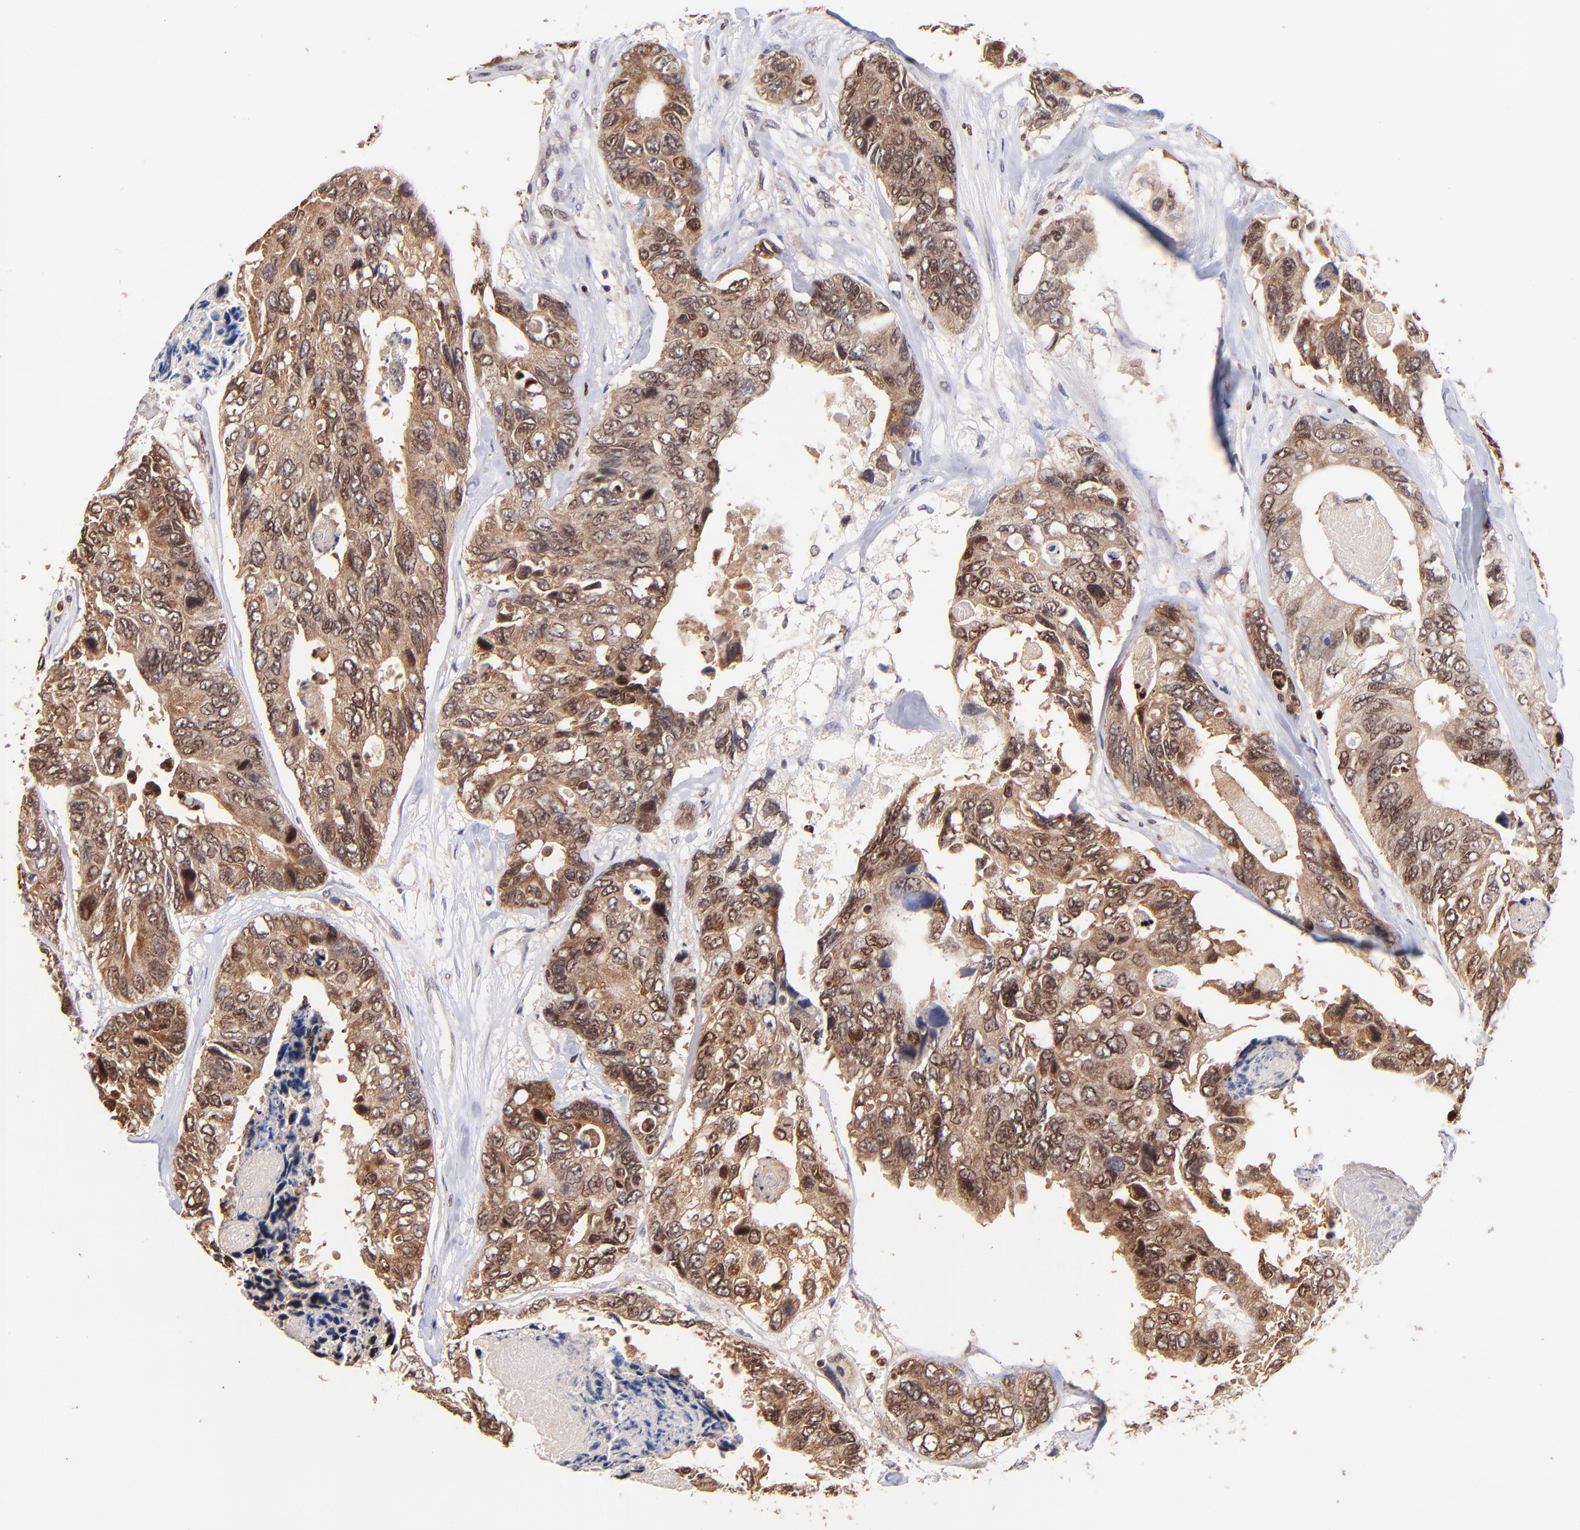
{"staining": {"intensity": "strong", "quantity": ">75%", "location": "cytoplasmic/membranous,nuclear"}, "tissue": "colorectal cancer", "cell_type": "Tumor cells", "image_type": "cancer", "snomed": [{"axis": "morphology", "description": "Adenocarcinoma, NOS"}, {"axis": "topography", "description": "Colon"}], "caption": "Adenocarcinoma (colorectal) stained with DAB (3,3'-diaminobenzidine) immunohistochemistry demonstrates high levels of strong cytoplasmic/membranous and nuclear staining in approximately >75% of tumor cells.", "gene": "WDR25", "patient": {"sex": "female", "age": 86}}